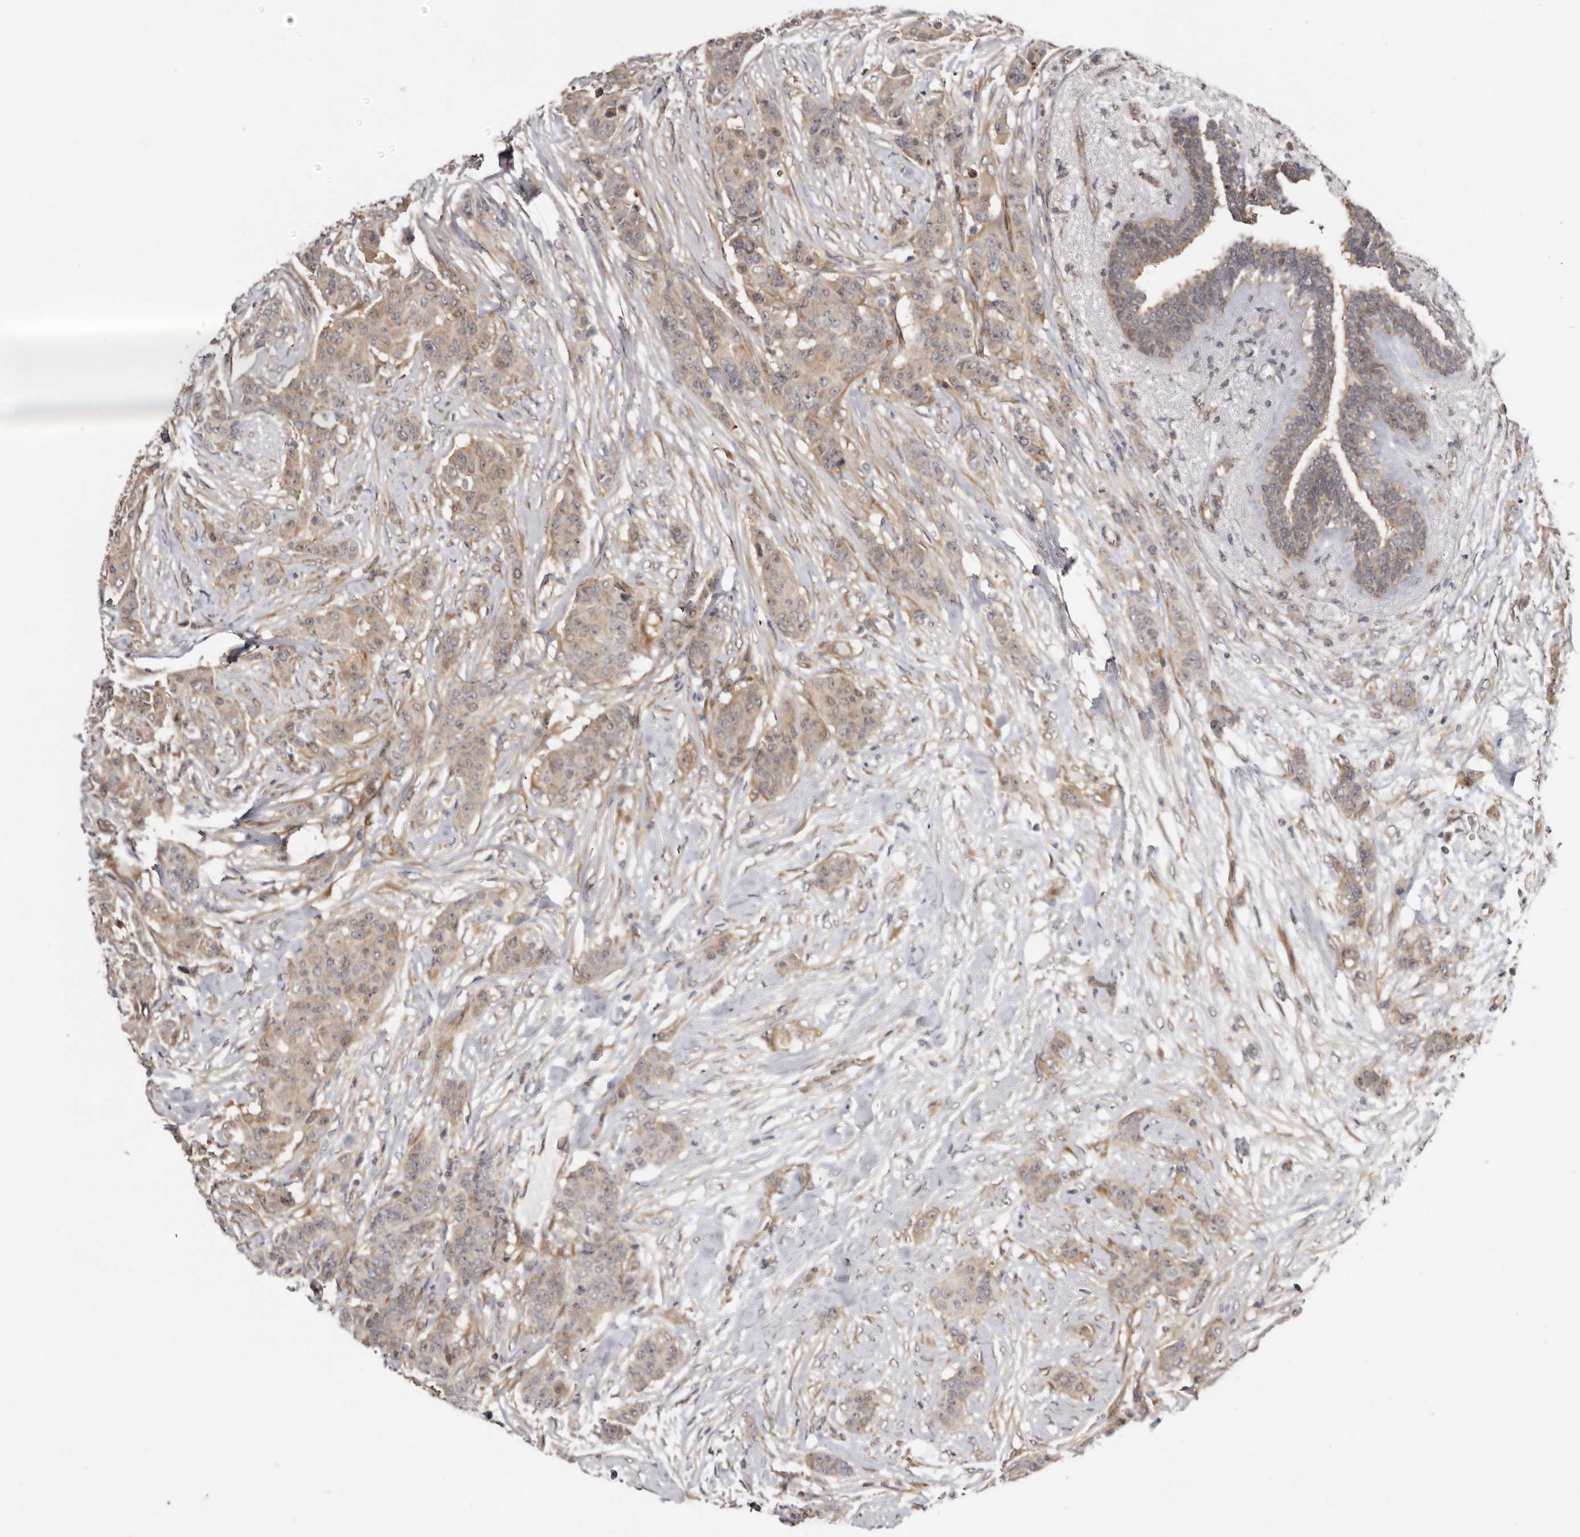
{"staining": {"intensity": "weak", "quantity": ">75%", "location": "cytoplasmic/membranous"}, "tissue": "breast cancer", "cell_type": "Tumor cells", "image_type": "cancer", "snomed": [{"axis": "morphology", "description": "Duct carcinoma"}, {"axis": "topography", "description": "Breast"}], "caption": "Weak cytoplasmic/membranous protein expression is identified in about >75% of tumor cells in breast infiltrating ductal carcinoma.", "gene": "SBDS", "patient": {"sex": "female", "age": 40}}